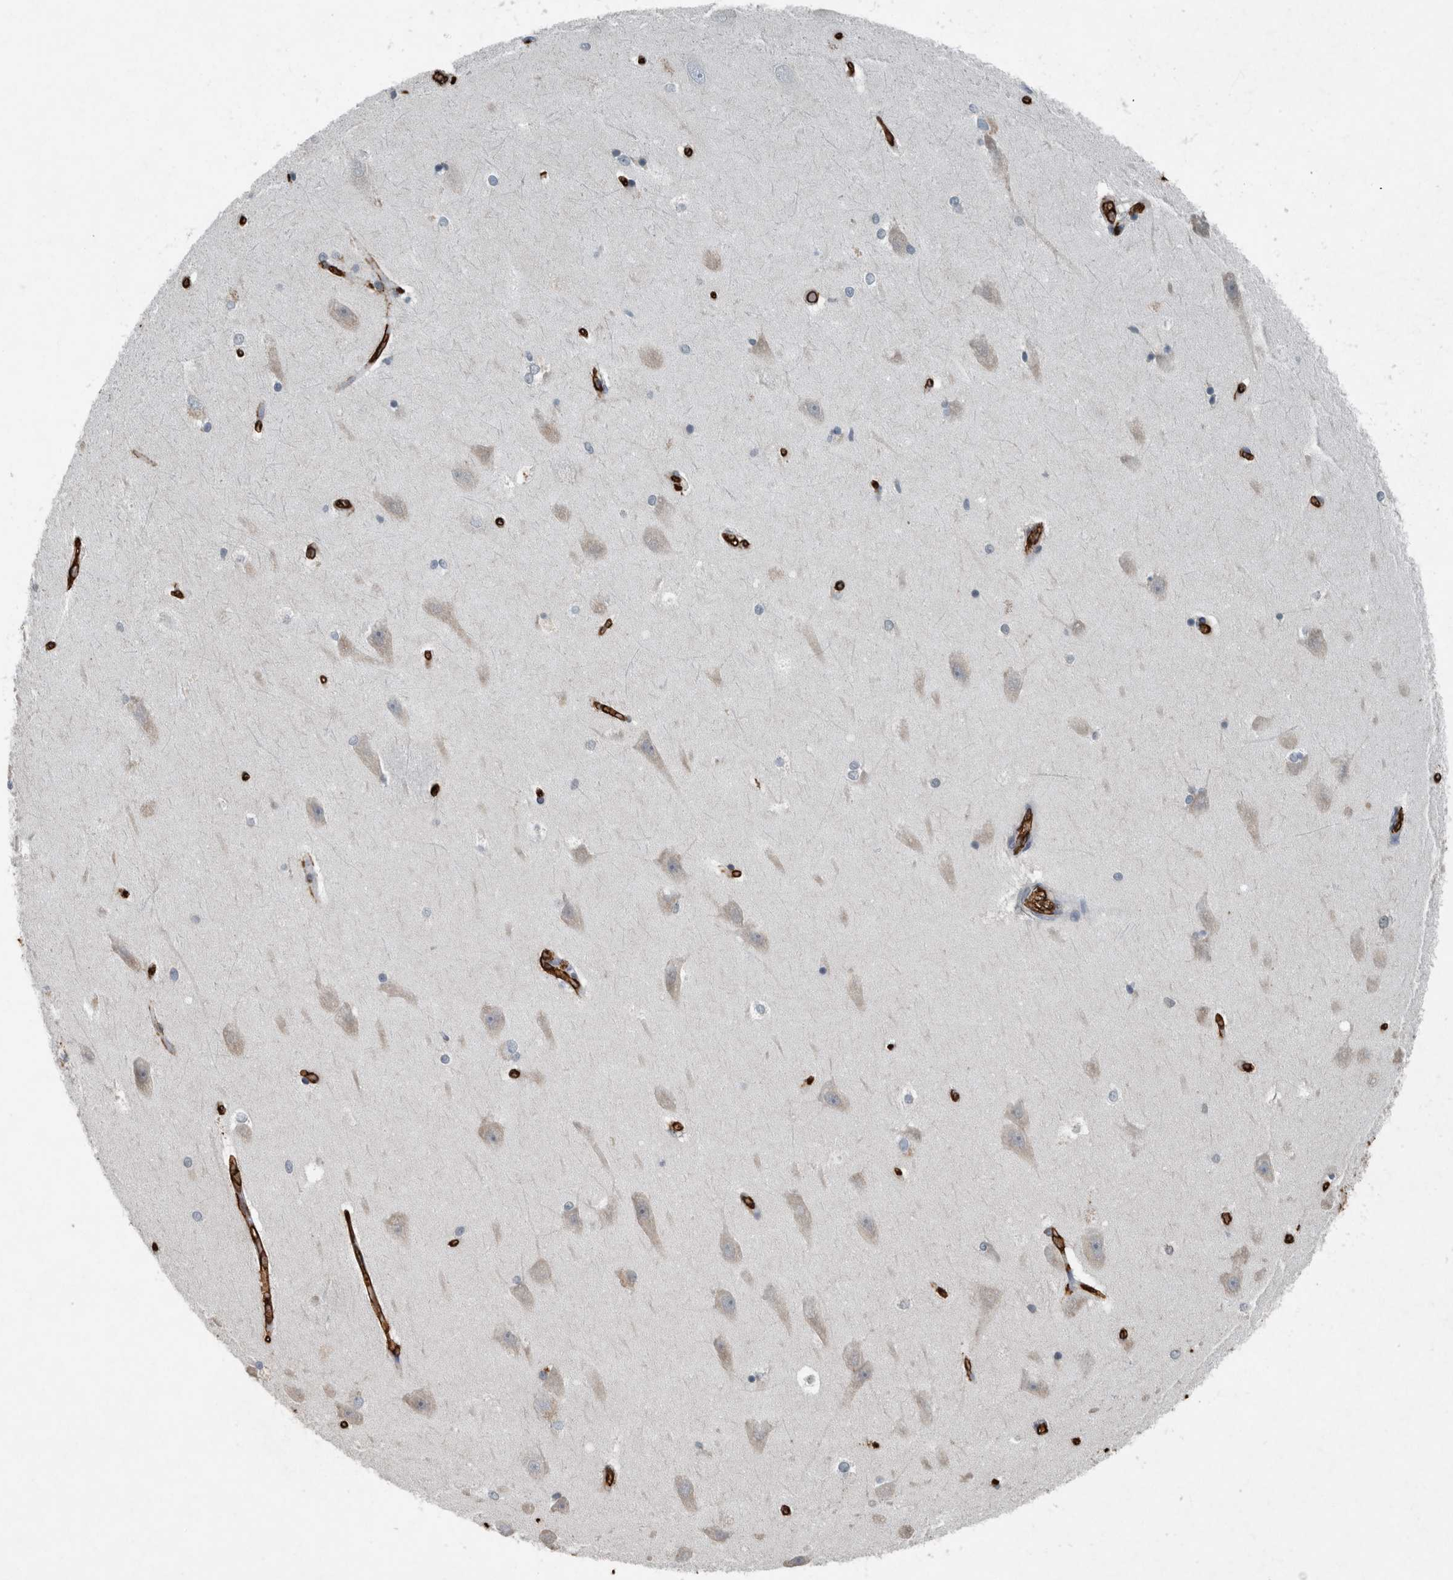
{"staining": {"intensity": "negative", "quantity": "none", "location": "none"}, "tissue": "hippocampus", "cell_type": "Glial cells", "image_type": "normal", "snomed": [{"axis": "morphology", "description": "Normal tissue, NOS"}, {"axis": "topography", "description": "Hippocampus"}], "caption": "Image shows no significant protein staining in glial cells of unremarkable hippocampus.", "gene": "LBP", "patient": {"sex": "male", "age": 45}}